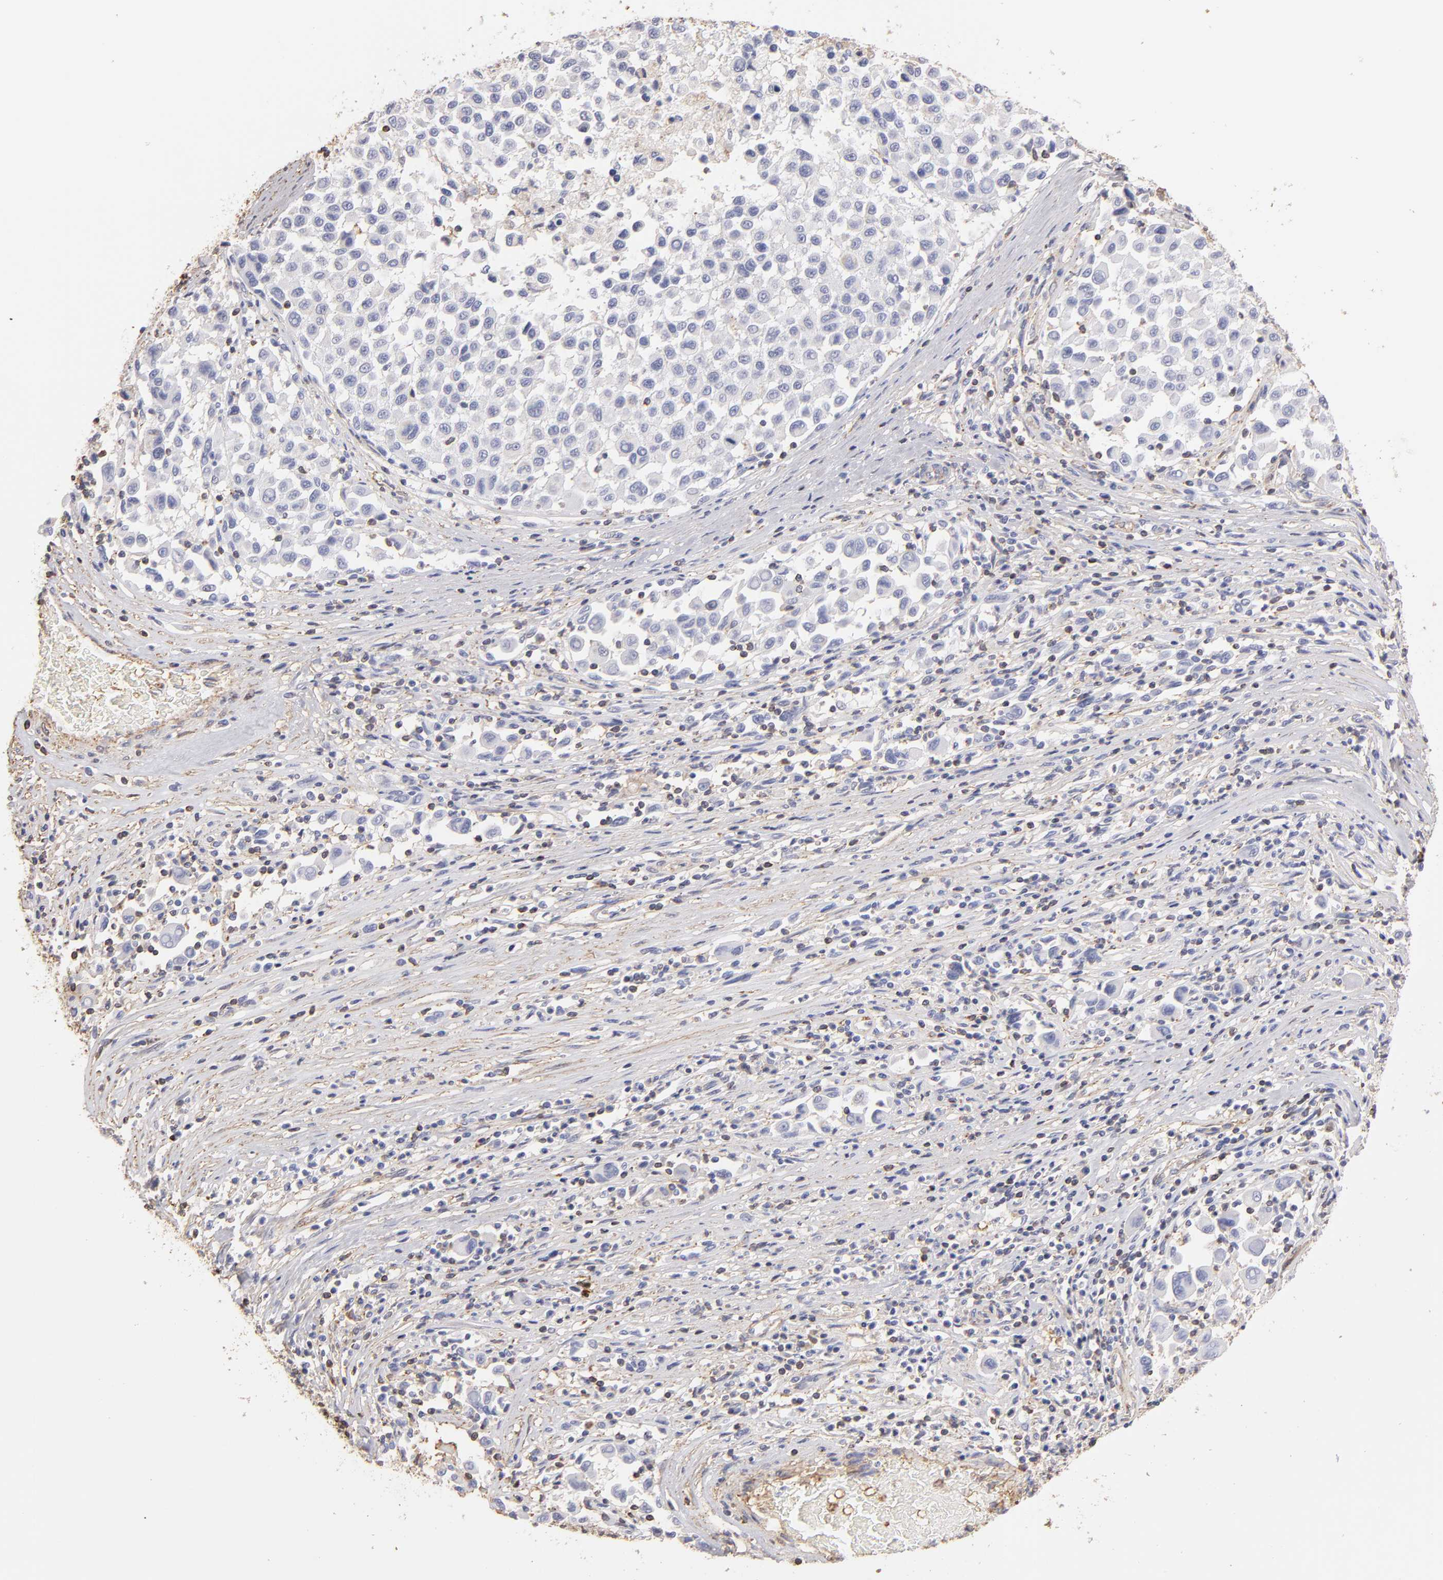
{"staining": {"intensity": "negative", "quantity": "none", "location": "none"}, "tissue": "melanoma", "cell_type": "Tumor cells", "image_type": "cancer", "snomed": [{"axis": "morphology", "description": "Malignant melanoma, Metastatic site"}, {"axis": "topography", "description": "Lymph node"}], "caption": "A photomicrograph of human melanoma is negative for staining in tumor cells.", "gene": "ABCB1", "patient": {"sex": "male", "age": 61}}